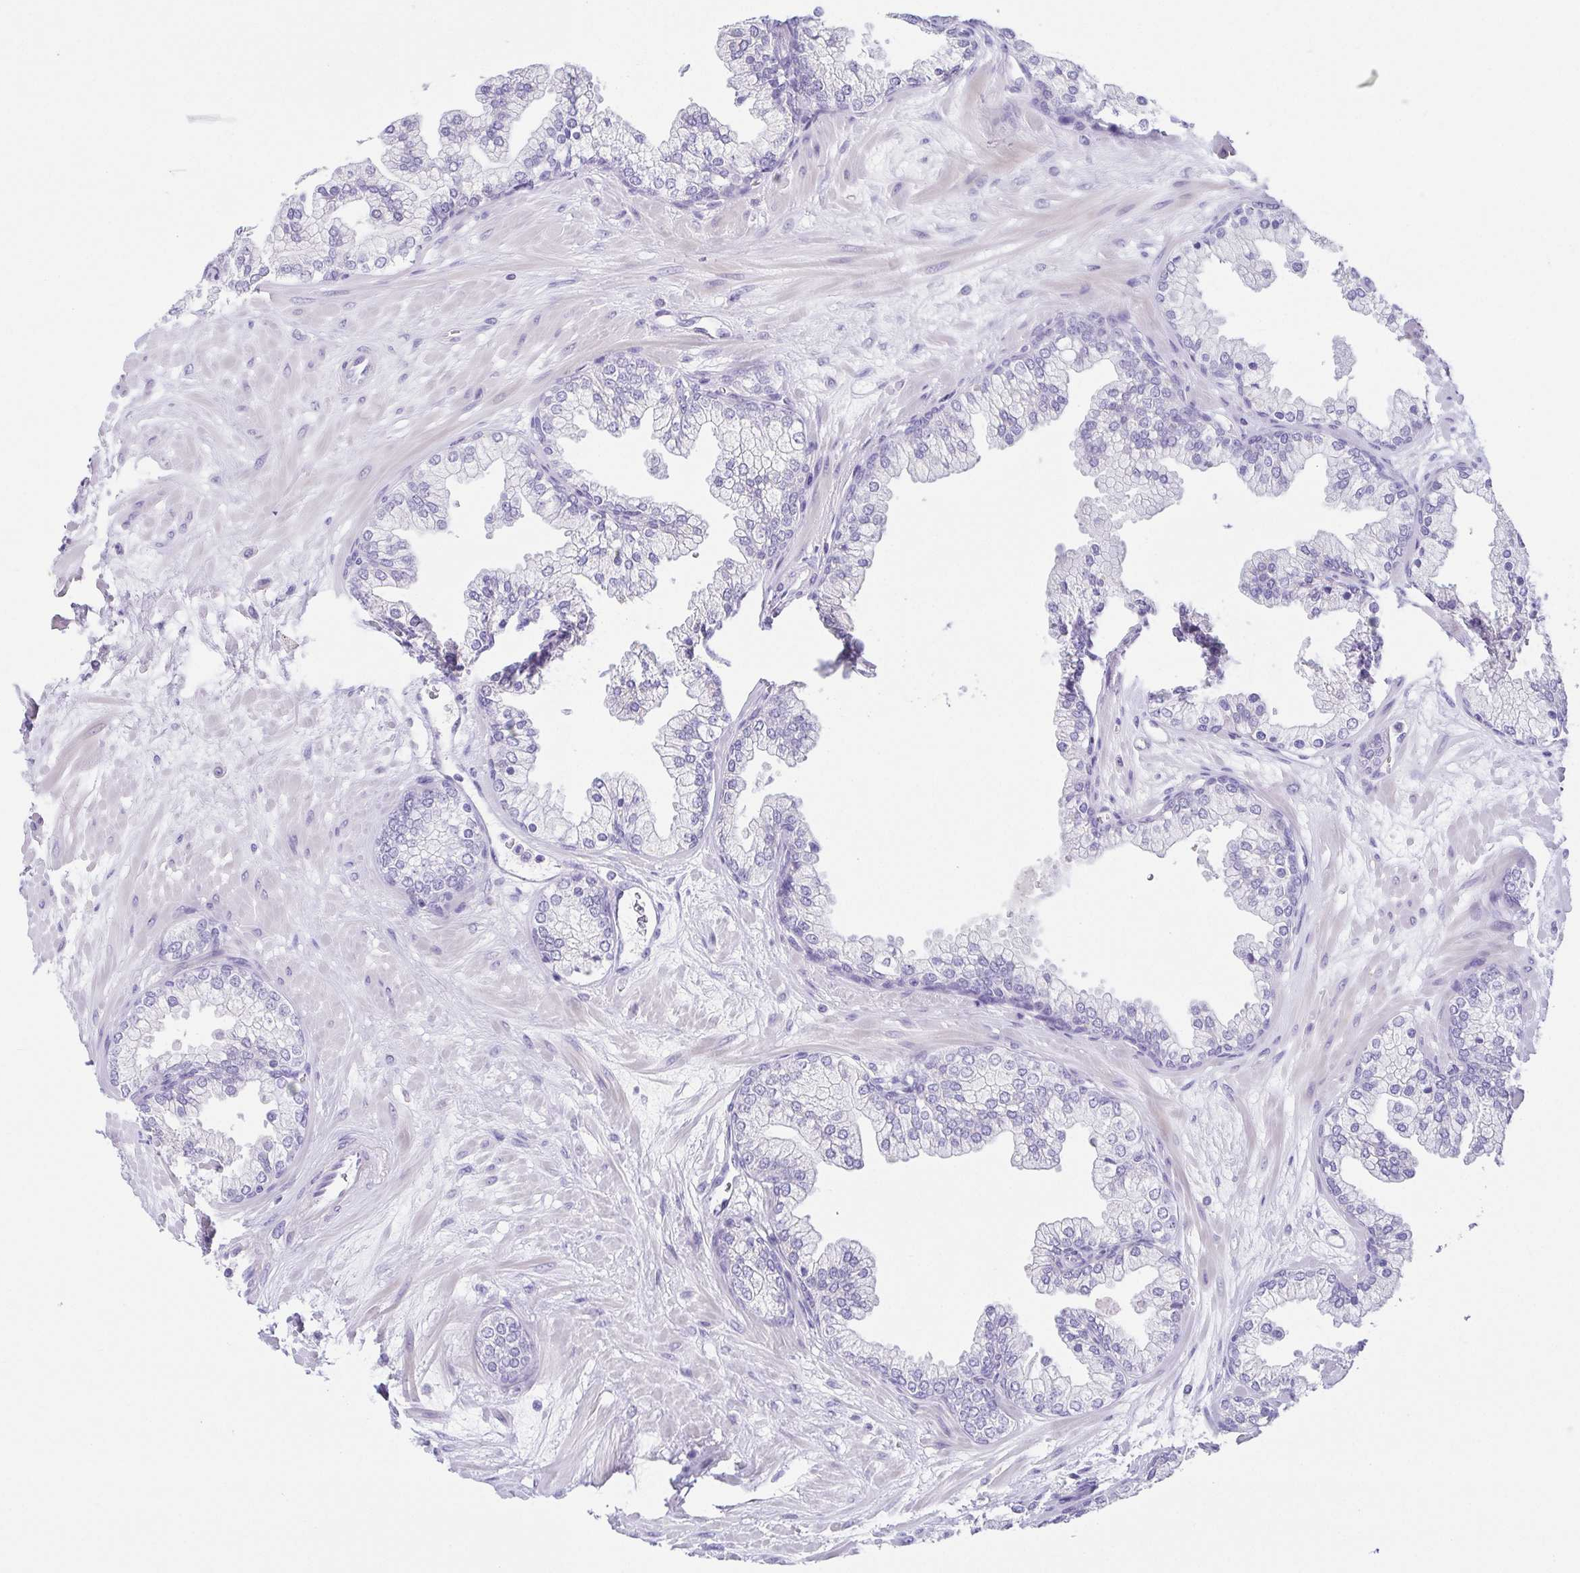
{"staining": {"intensity": "negative", "quantity": "none", "location": "none"}, "tissue": "prostate", "cell_type": "Glandular cells", "image_type": "normal", "snomed": [{"axis": "morphology", "description": "Normal tissue, NOS"}, {"axis": "topography", "description": "Prostate"}, {"axis": "topography", "description": "Peripheral nerve tissue"}], "caption": "Immunohistochemistry (IHC) of normal human prostate reveals no positivity in glandular cells.", "gene": "HAPLN2", "patient": {"sex": "male", "age": 61}}